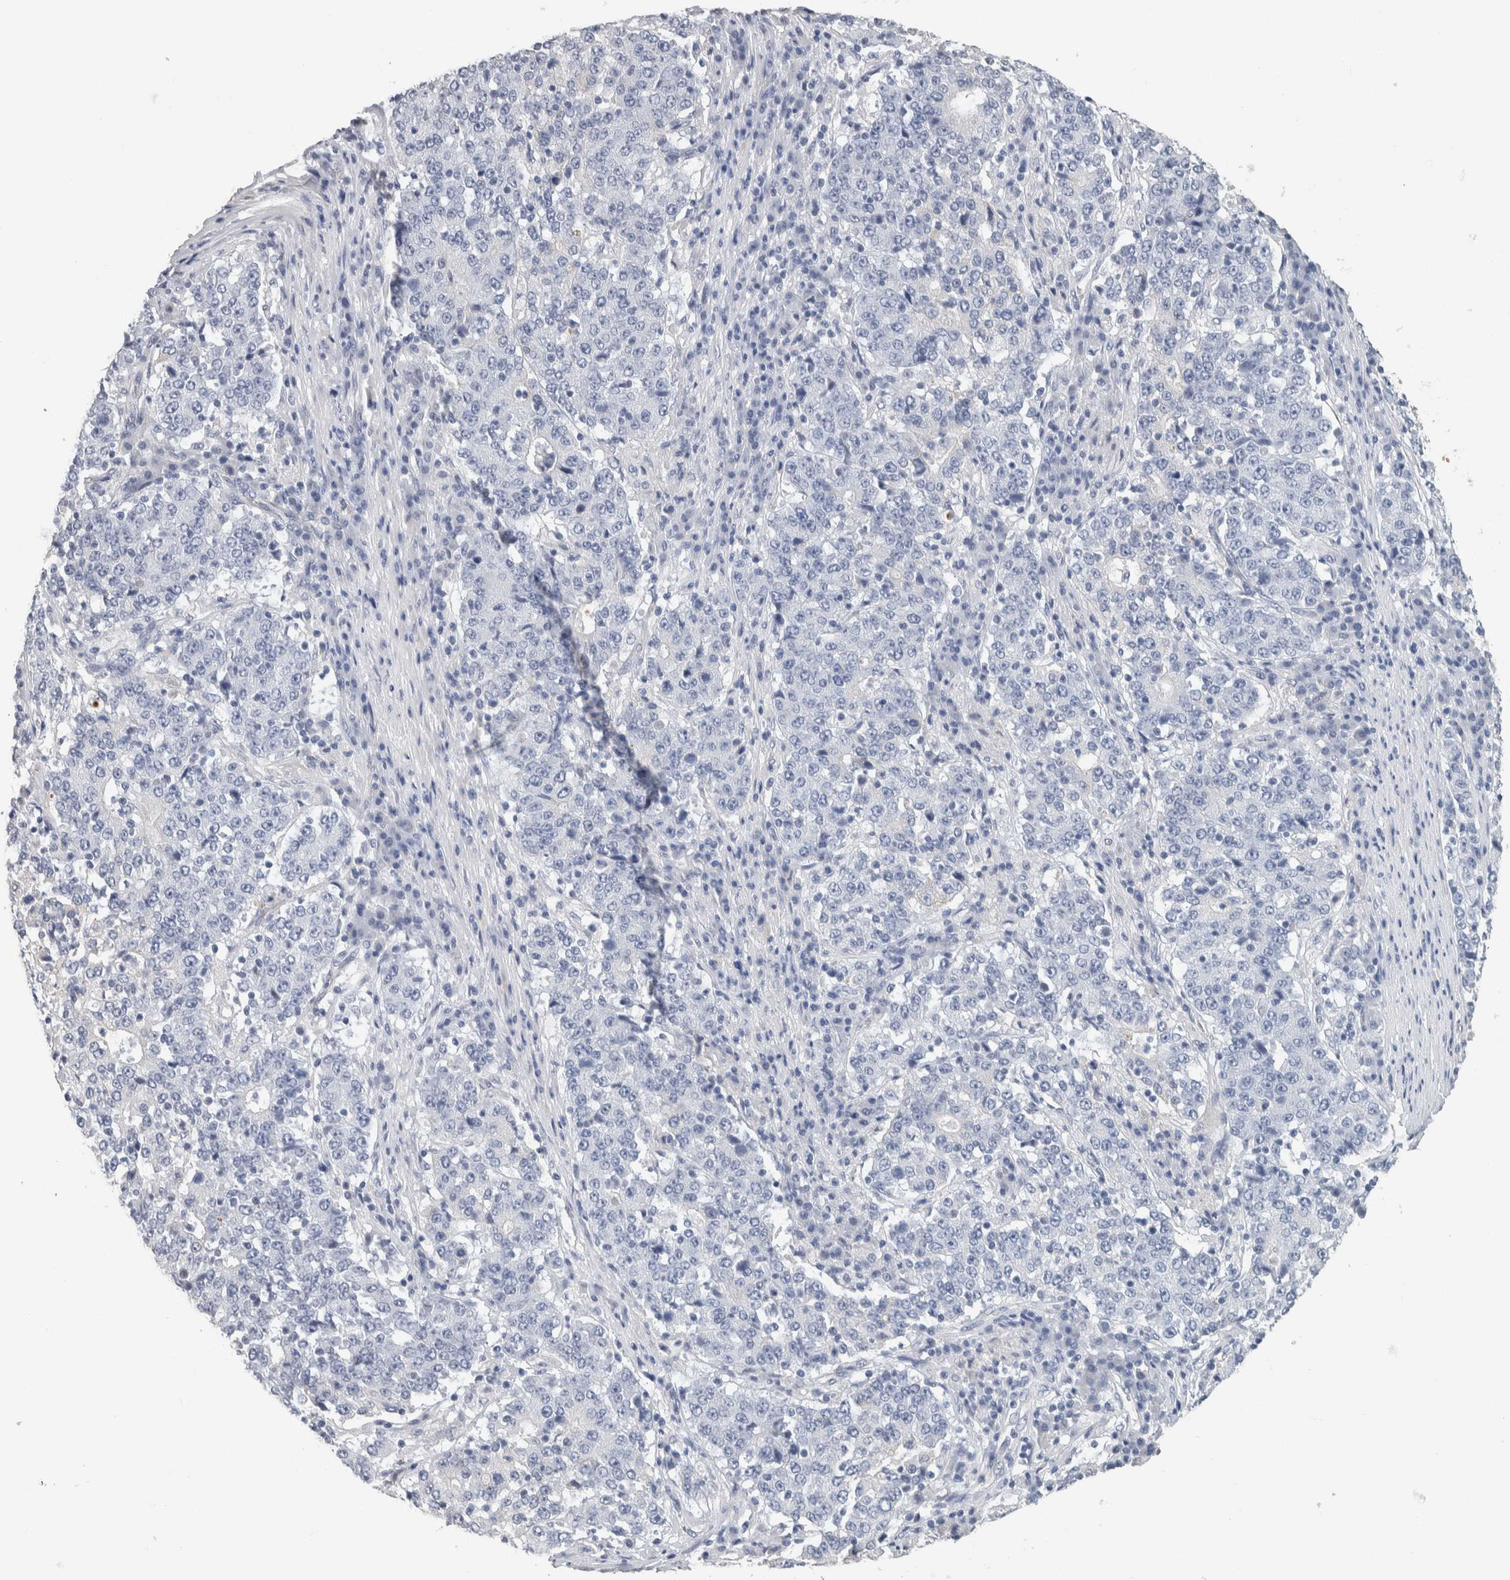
{"staining": {"intensity": "negative", "quantity": "none", "location": "none"}, "tissue": "stomach cancer", "cell_type": "Tumor cells", "image_type": "cancer", "snomed": [{"axis": "morphology", "description": "Adenocarcinoma, NOS"}, {"axis": "topography", "description": "Stomach"}], "caption": "The image shows no staining of tumor cells in stomach cancer (adenocarcinoma).", "gene": "NEFM", "patient": {"sex": "male", "age": 59}}